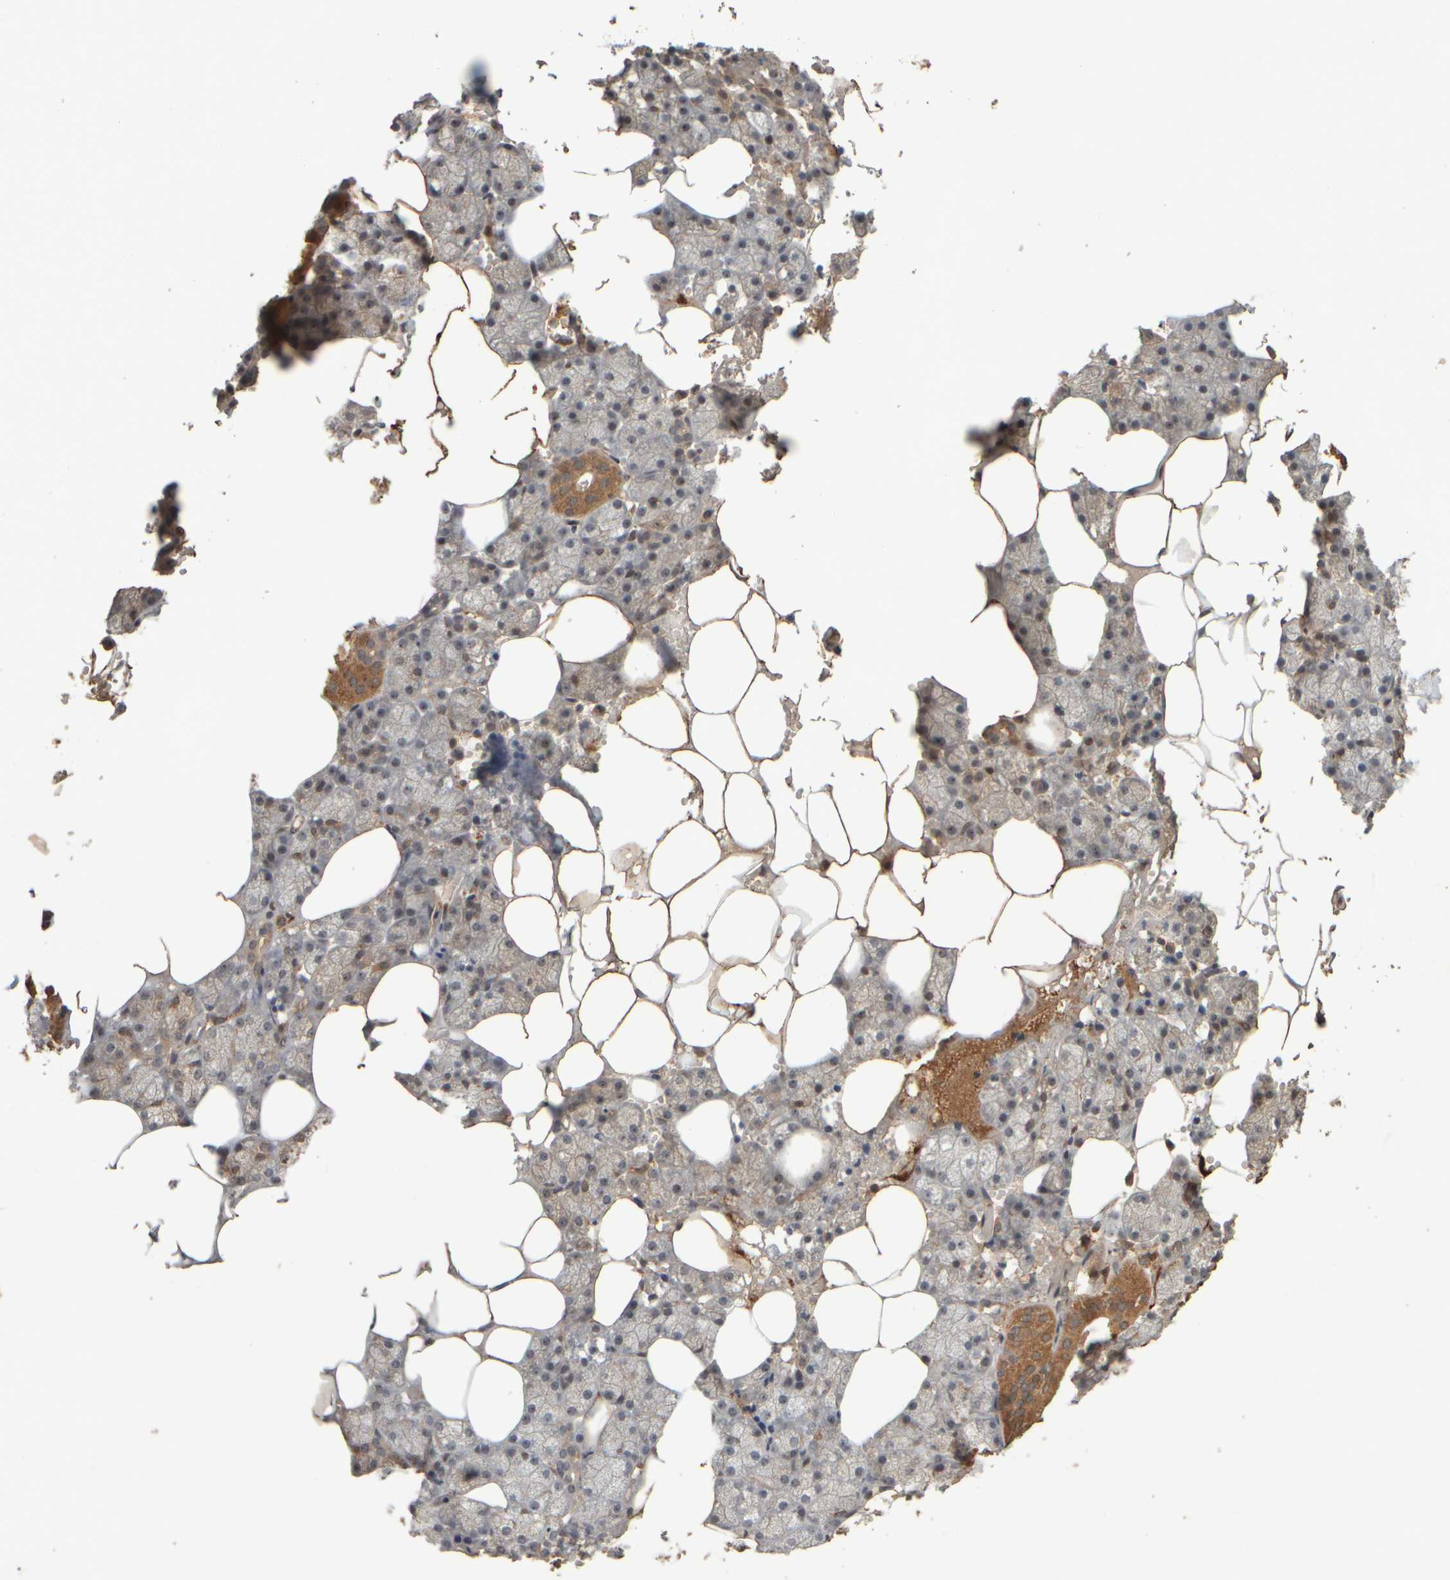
{"staining": {"intensity": "moderate", "quantity": "25%-75%", "location": "cytoplasmic/membranous,nuclear"}, "tissue": "salivary gland", "cell_type": "Glandular cells", "image_type": "normal", "snomed": [{"axis": "morphology", "description": "Normal tissue, NOS"}, {"axis": "topography", "description": "Salivary gland"}], "caption": "Glandular cells display moderate cytoplasmic/membranous,nuclear positivity in approximately 25%-75% of cells in unremarkable salivary gland.", "gene": "SPHK1", "patient": {"sex": "male", "age": 62}}